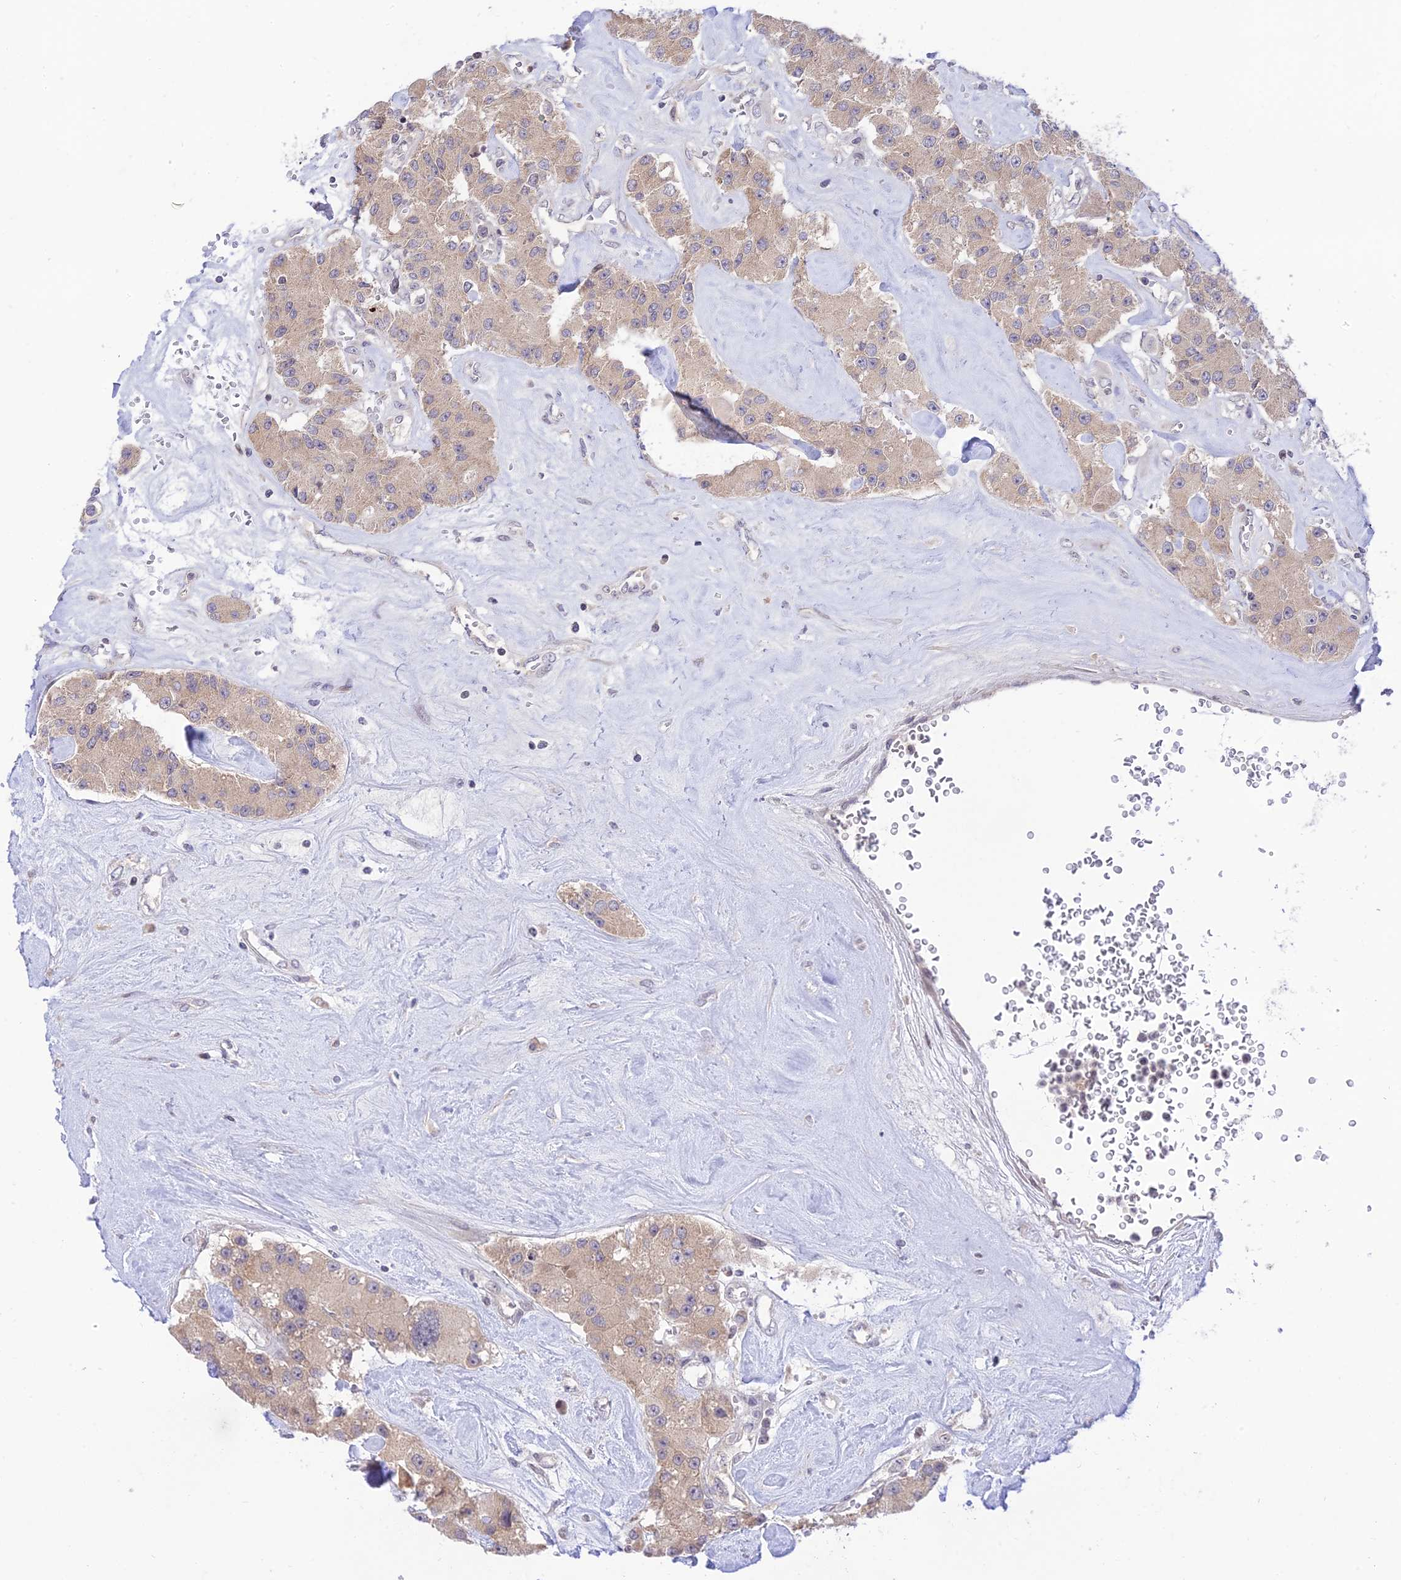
{"staining": {"intensity": "weak", "quantity": ">75%", "location": "cytoplasmic/membranous"}, "tissue": "carcinoid", "cell_type": "Tumor cells", "image_type": "cancer", "snomed": [{"axis": "morphology", "description": "Carcinoid, malignant, NOS"}, {"axis": "topography", "description": "Pancreas"}], "caption": "Immunohistochemical staining of human carcinoid displays low levels of weak cytoplasmic/membranous protein expression in about >75% of tumor cells. (Stains: DAB in brown, nuclei in blue, Microscopy: brightfield microscopy at high magnification).", "gene": "TEKT1", "patient": {"sex": "male", "age": 41}}